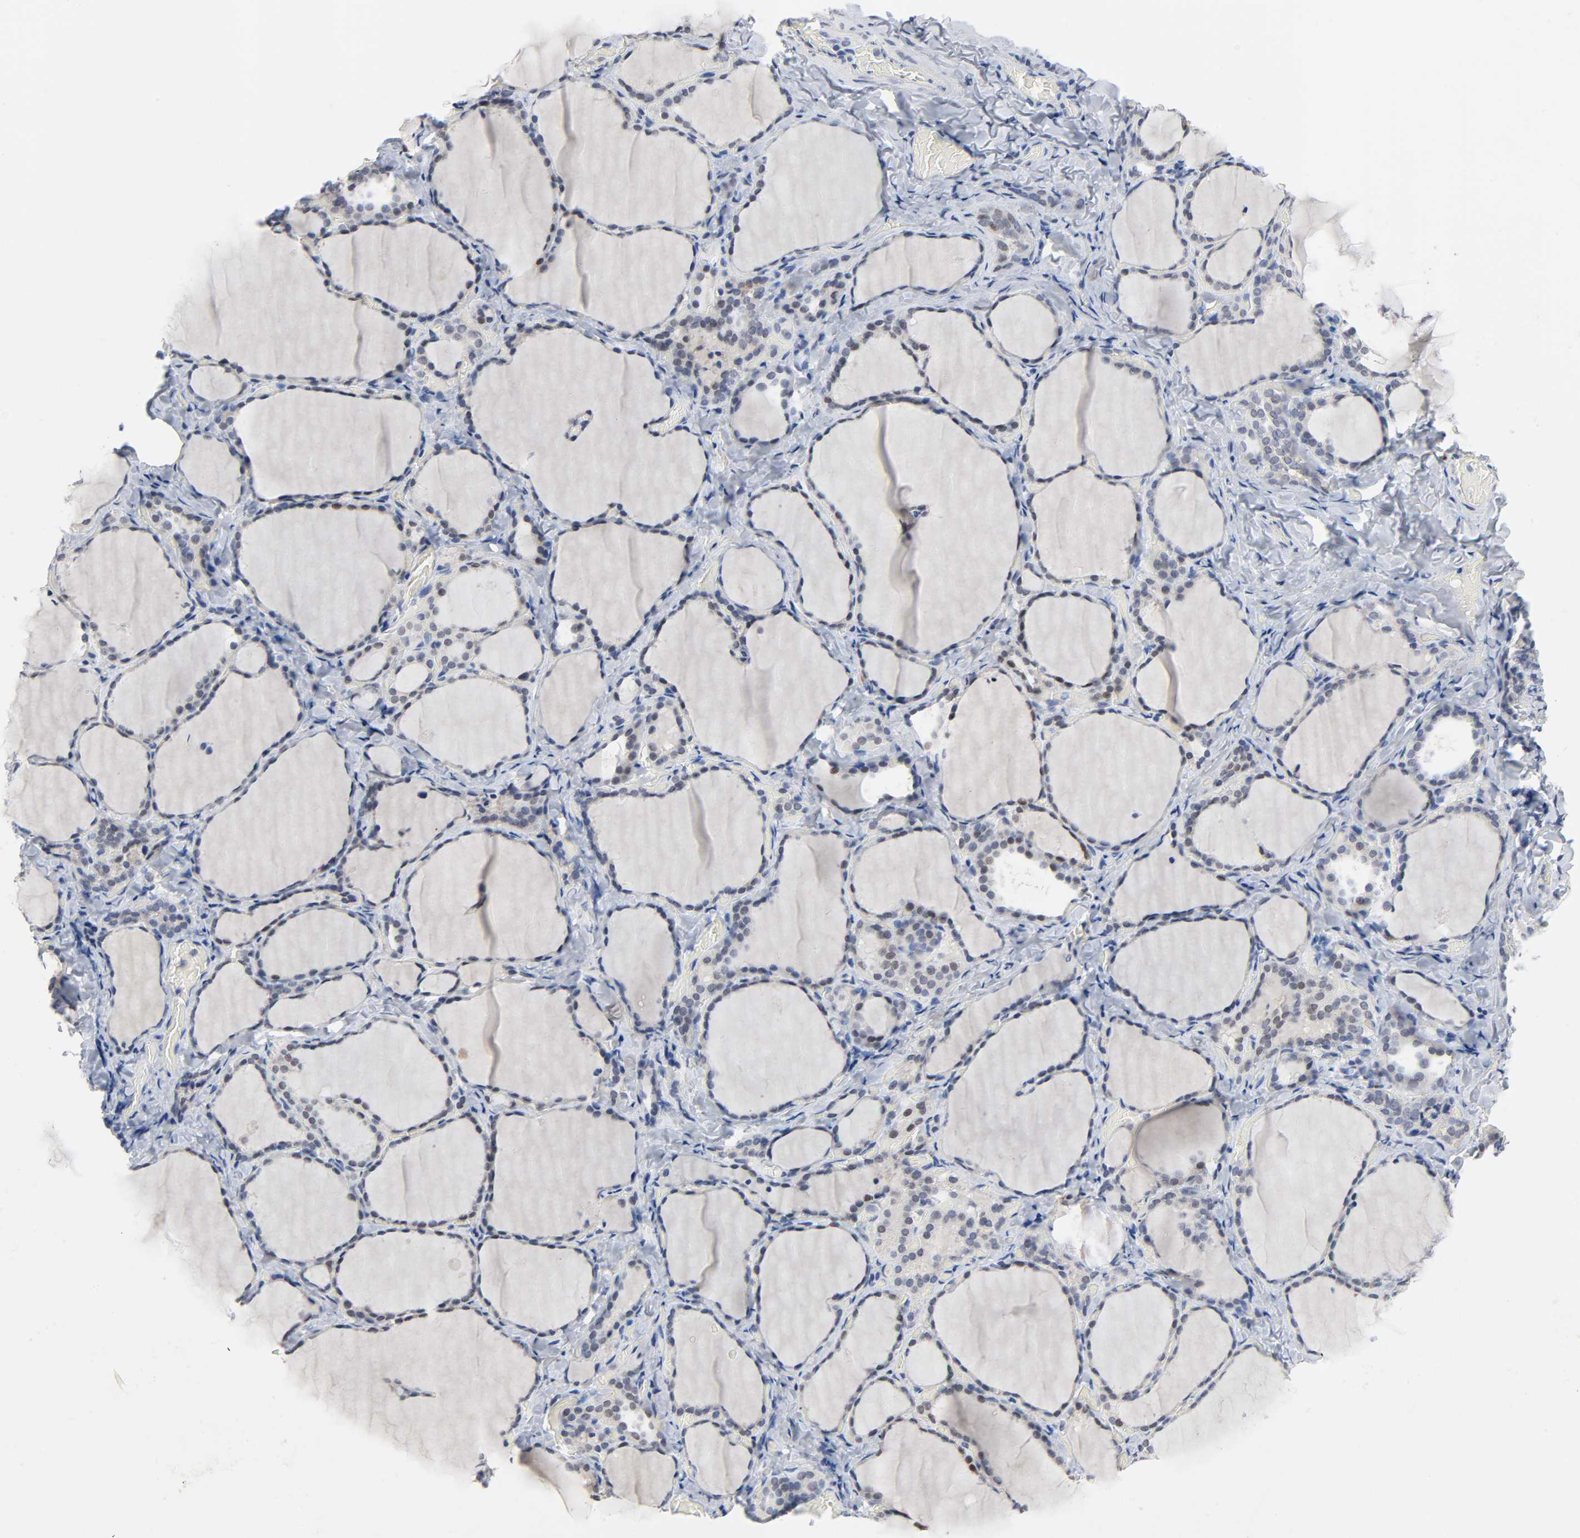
{"staining": {"intensity": "weak", "quantity": "<25%", "location": "nuclear"}, "tissue": "thyroid gland", "cell_type": "Glandular cells", "image_type": "normal", "snomed": [{"axis": "morphology", "description": "Normal tissue, NOS"}, {"axis": "morphology", "description": "Papillary adenocarcinoma, NOS"}, {"axis": "topography", "description": "Thyroid gland"}], "caption": "Protein analysis of unremarkable thyroid gland exhibits no significant positivity in glandular cells.", "gene": "WEE1", "patient": {"sex": "female", "age": 30}}